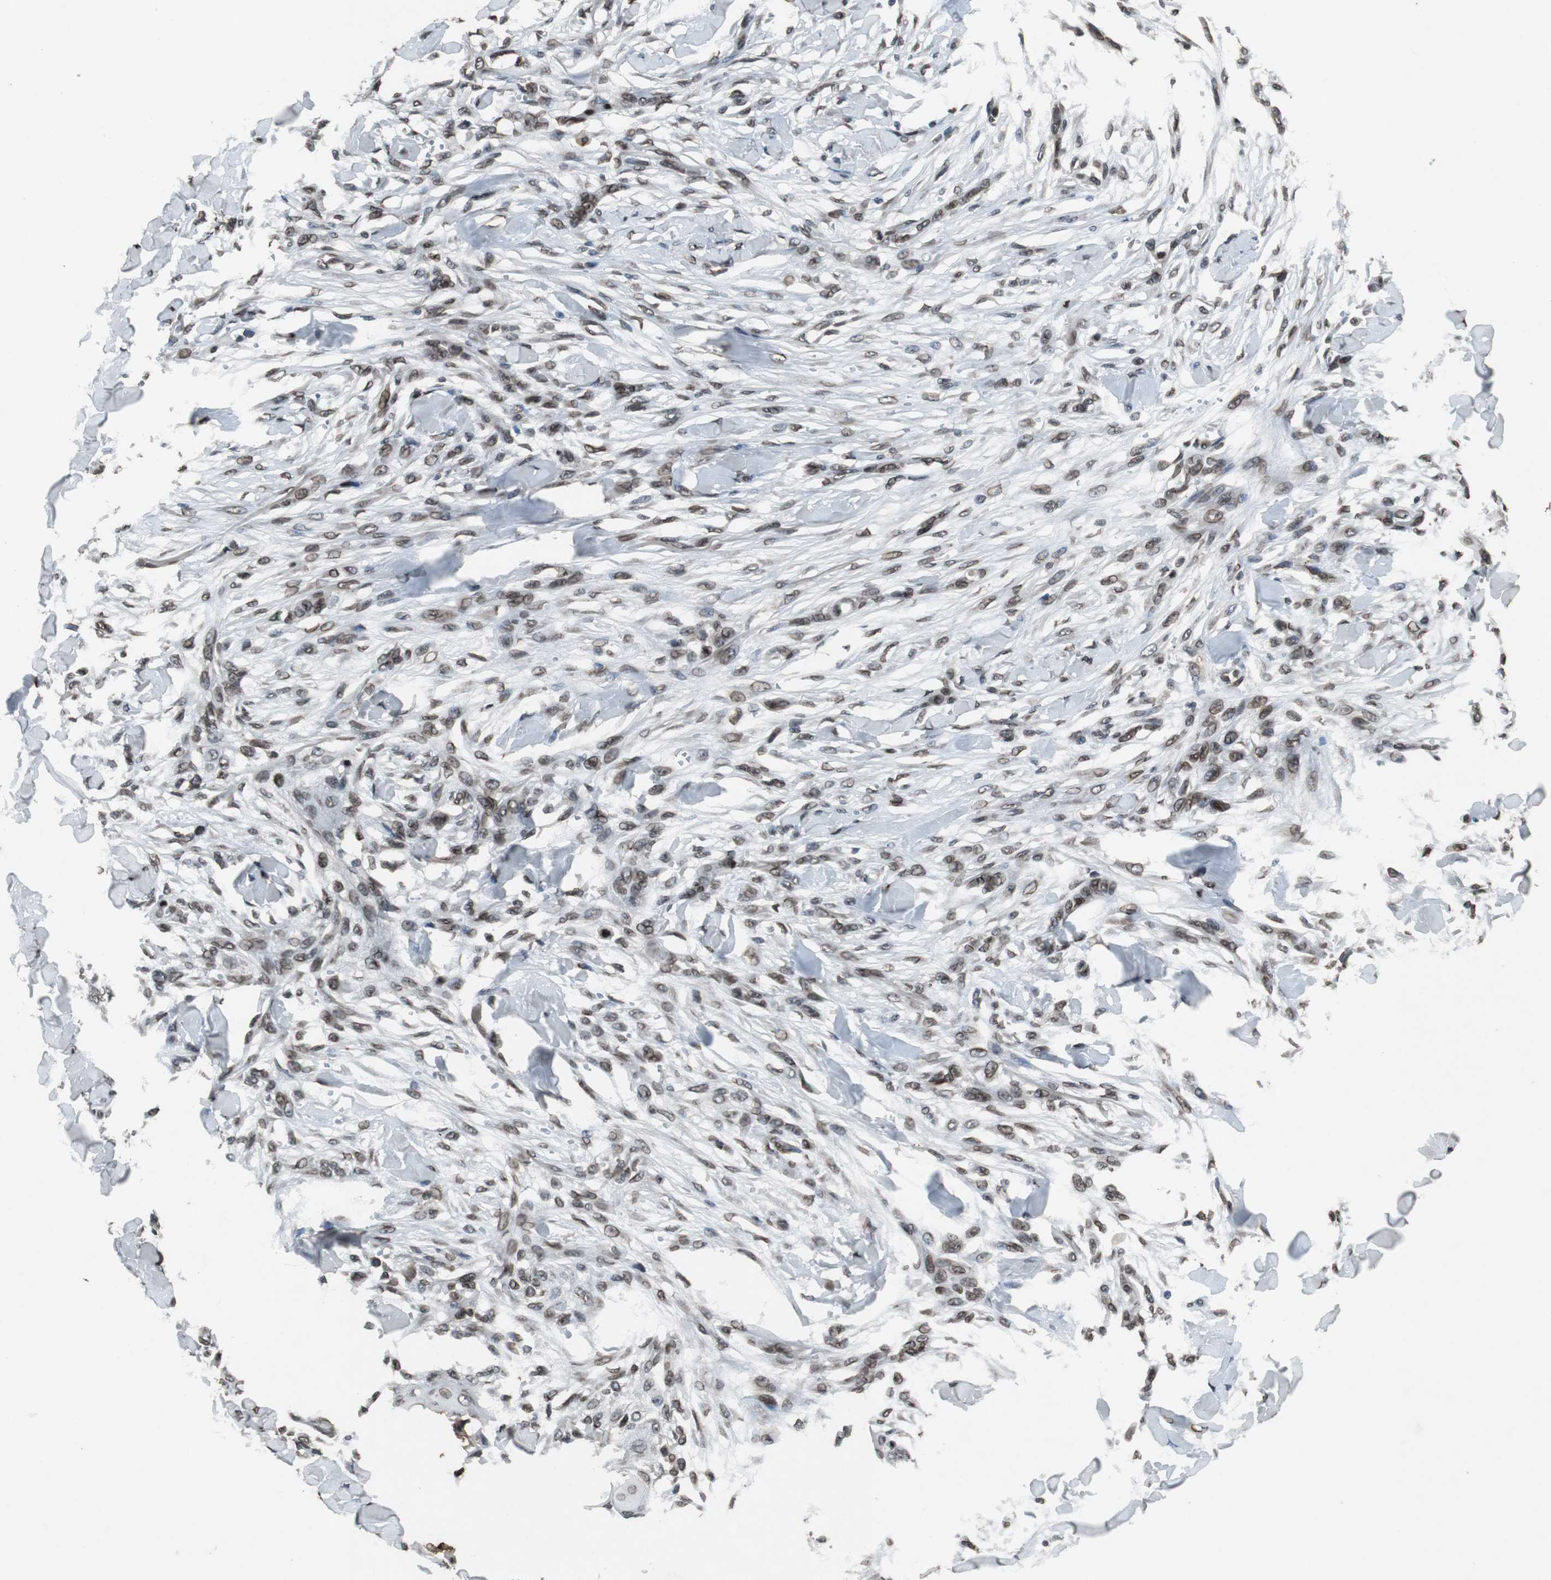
{"staining": {"intensity": "strong", "quantity": ">75%", "location": "cytoplasmic/membranous,nuclear"}, "tissue": "skin cancer", "cell_type": "Tumor cells", "image_type": "cancer", "snomed": [{"axis": "morphology", "description": "Normal tissue, NOS"}, {"axis": "morphology", "description": "Squamous cell carcinoma, NOS"}, {"axis": "topography", "description": "Skin"}], "caption": "This is a histology image of immunohistochemistry (IHC) staining of skin cancer, which shows strong positivity in the cytoplasmic/membranous and nuclear of tumor cells.", "gene": "LMNA", "patient": {"sex": "female", "age": 59}}